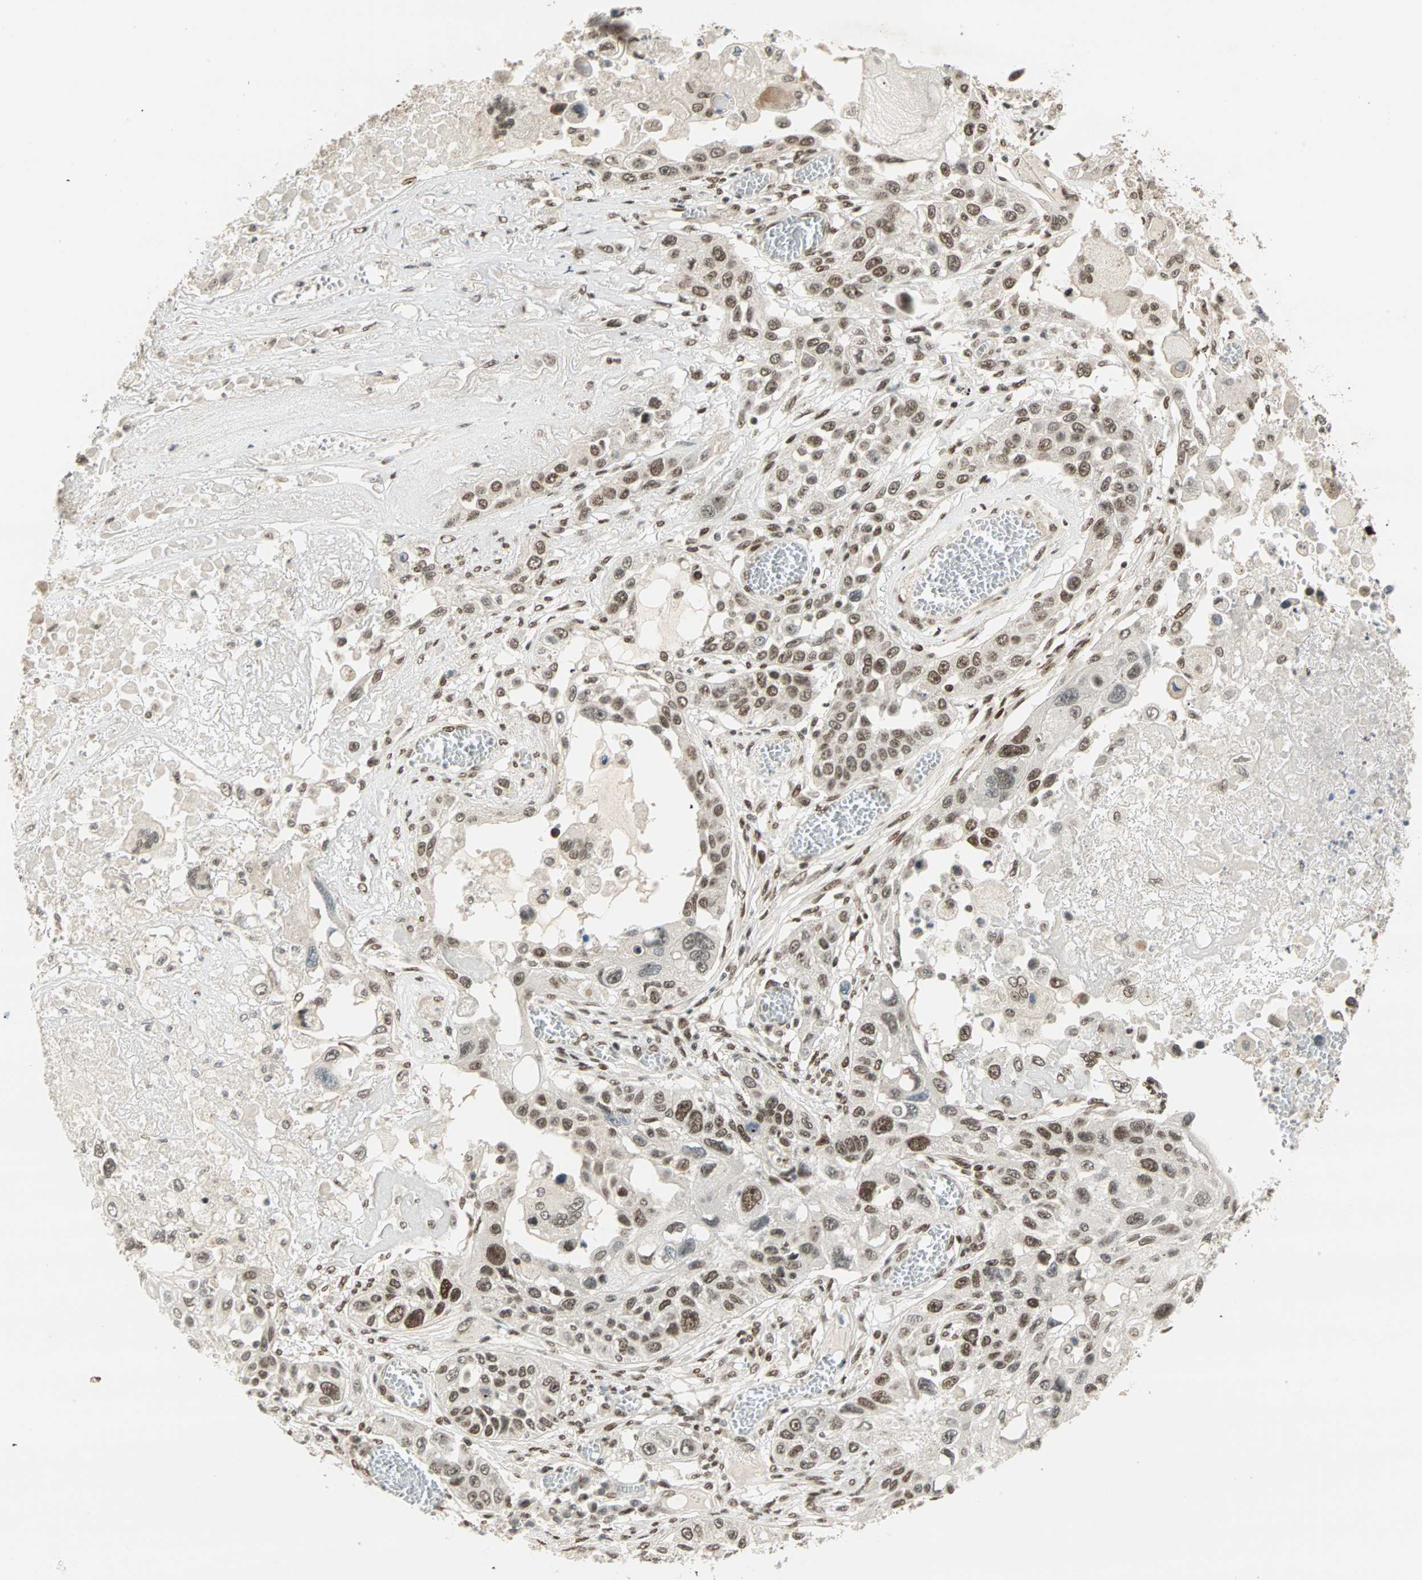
{"staining": {"intensity": "moderate", "quantity": ">75%", "location": "nuclear"}, "tissue": "lung cancer", "cell_type": "Tumor cells", "image_type": "cancer", "snomed": [{"axis": "morphology", "description": "Squamous cell carcinoma, NOS"}, {"axis": "topography", "description": "Lung"}], "caption": "Immunohistochemistry of lung squamous cell carcinoma reveals medium levels of moderate nuclear staining in about >75% of tumor cells.", "gene": "BLM", "patient": {"sex": "male", "age": 71}}